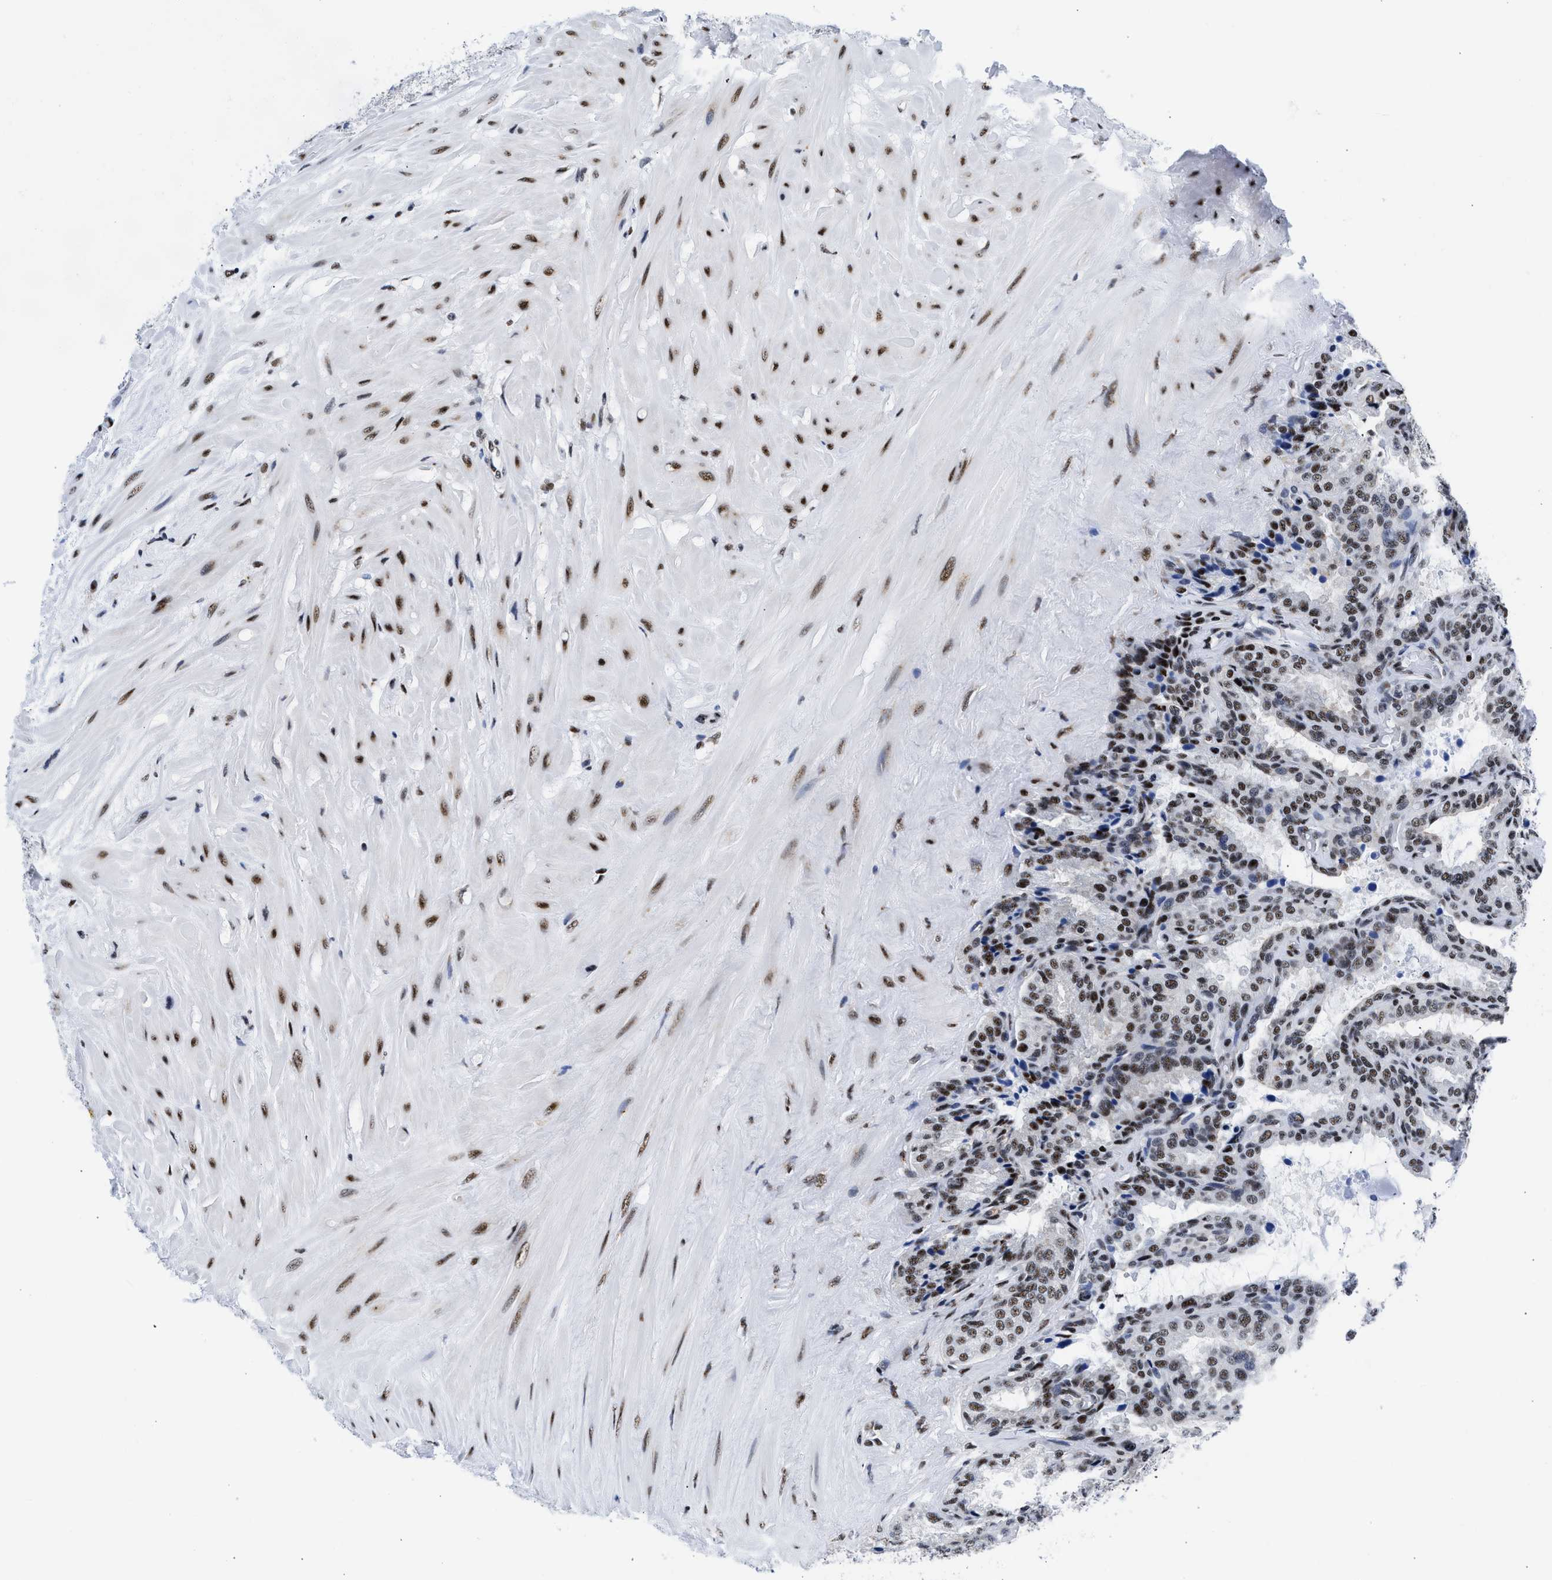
{"staining": {"intensity": "moderate", "quantity": ">75%", "location": "nuclear"}, "tissue": "seminal vesicle", "cell_type": "Glandular cells", "image_type": "normal", "snomed": [{"axis": "morphology", "description": "Normal tissue, NOS"}, {"axis": "topography", "description": "Seminal veicle"}], "caption": "Seminal vesicle stained for a protein (brown) displays moderate nuclear positive positivity in about >75% of glandular cells.", "gene": "RBM8A", "patient": {"sex": "male", "age": 46}}